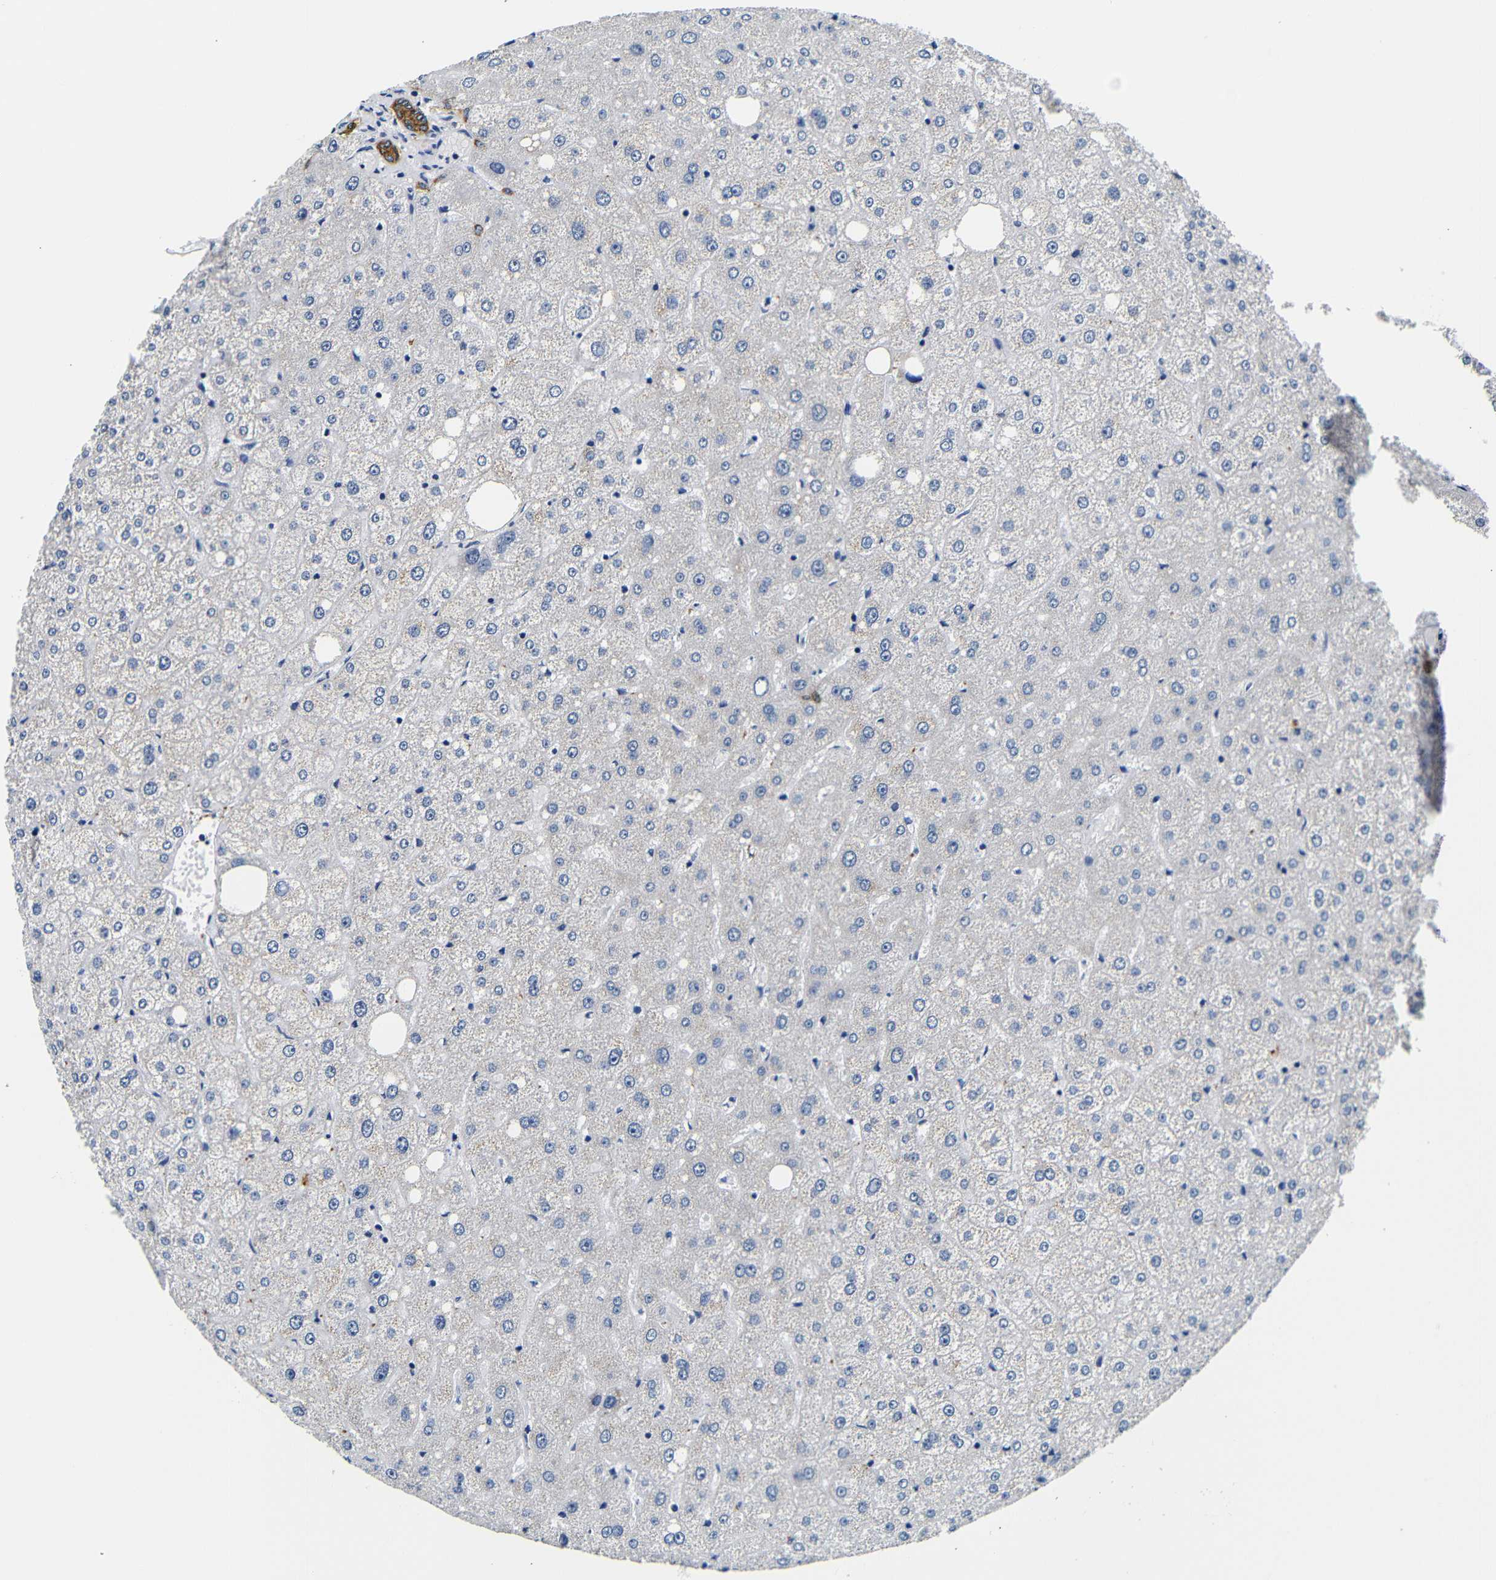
{"staining": {"intensity": "moderate", "quantity": "25%-75%", "location": "cytoplasmic/membranous"}, "tissue": "liver", "cell_type": "Cholangiocytes", "image_type": "normal", "snomed": [{"axis": "morphology", "description": "Normal tissue, NOS"}, {"axis": "topography", "description": "Liver"}], "caption": "IHC micrograph of normal liver: human liver stained using IHC shows medium levels of moderate protein expression localized specifically in the cytoplasmic/membranous of cholangiocytes, appearing as a cytoplasmic/membranous brown color.", "gene": "GP1BA", "patient": {"sex": "male", "age": 73}}